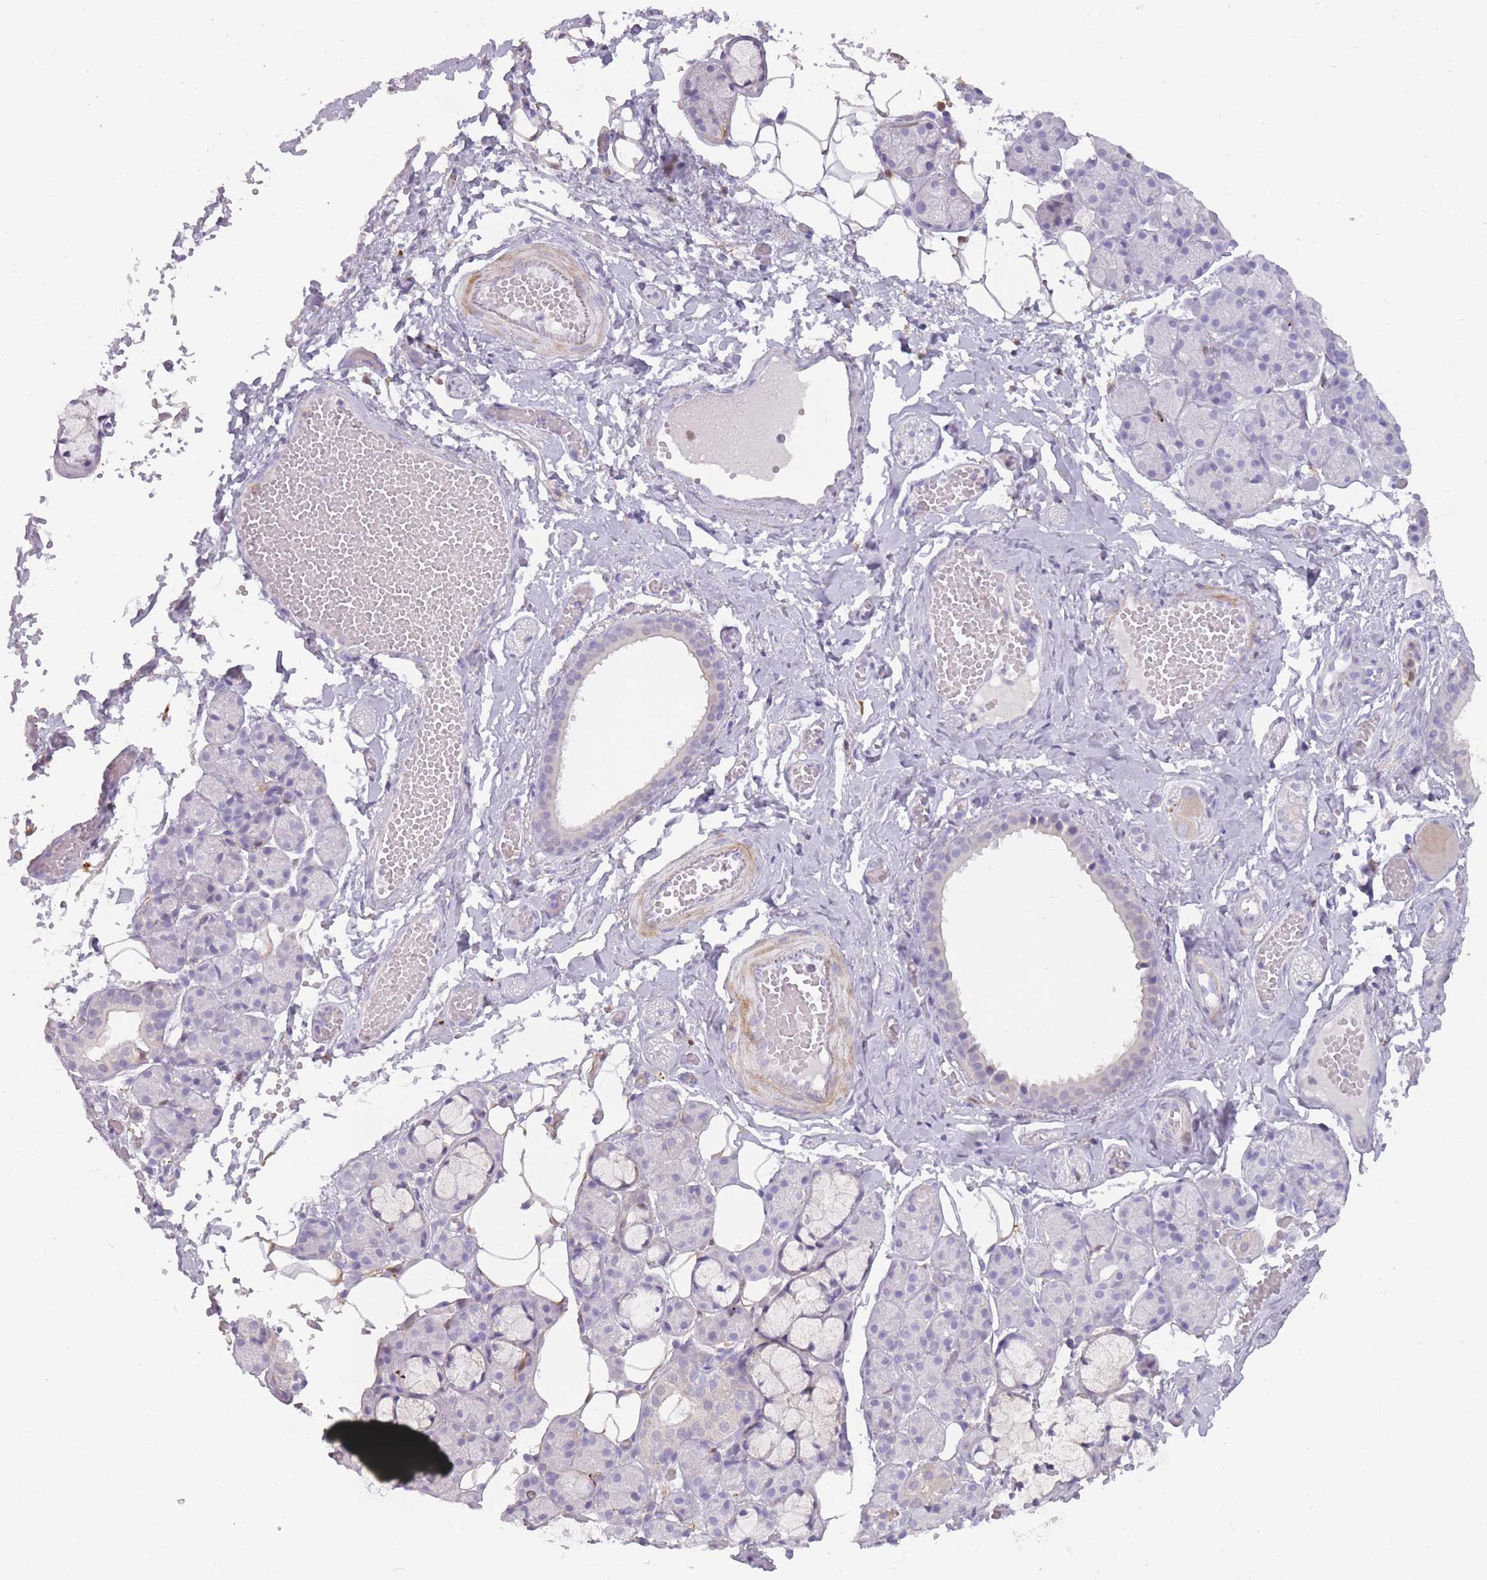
{"staining": {"intensity": "negative", "quantity": "none", "location": "none"}, "tissue": "salivary gland", "cell_type": "Glandular cells", "image_type": "normal", "snomed": [{"axis": "morphology", "description": "Normal tissue, NOS"}, {"axis": "topography", "description": "Salivary gland"}], "caption": "Salivary gland stained for a protein using immunohistochemistry (IHC) shows no positivity glandular cells.", "gene": "LGALS9B", "patient": {"sex": "male", "age": 63}}